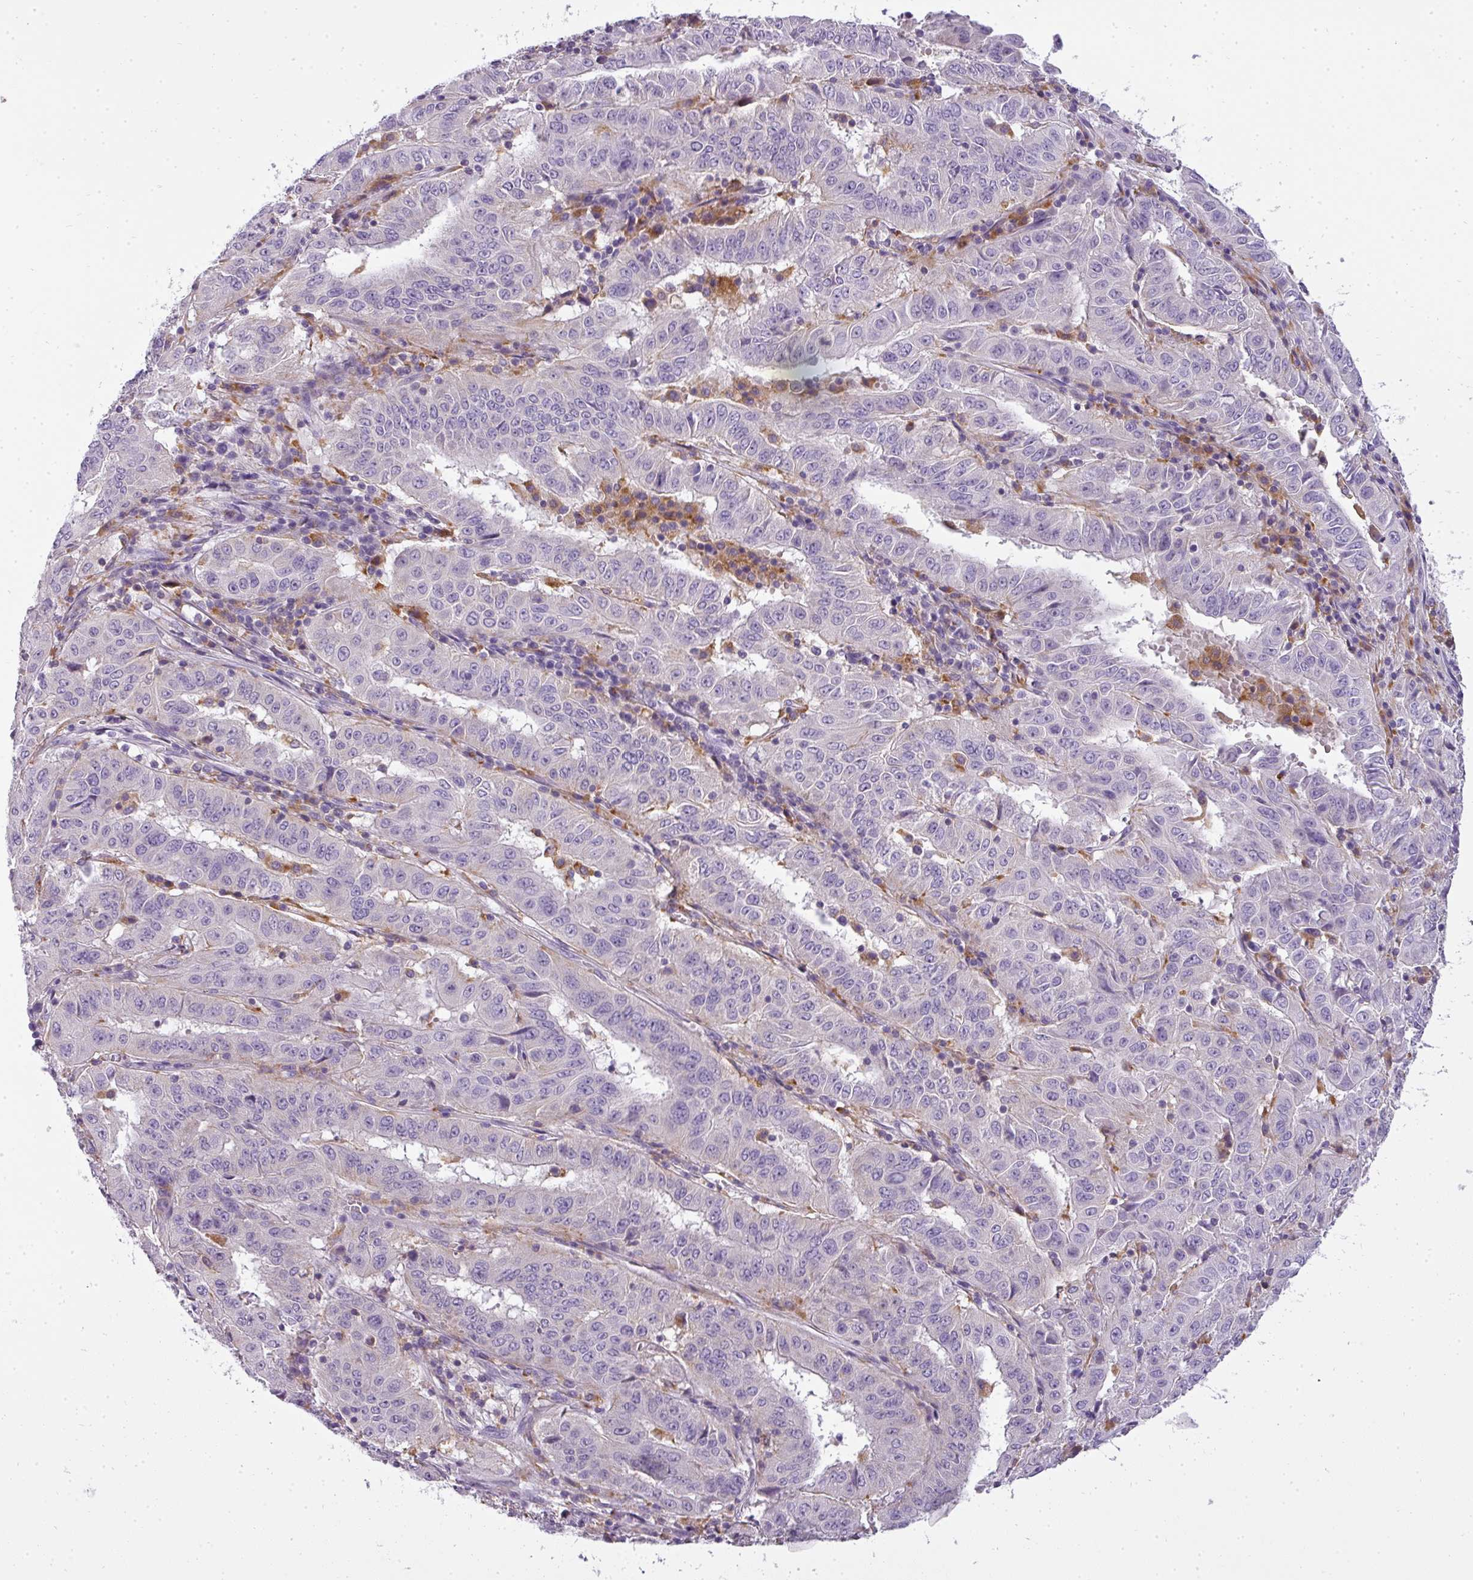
{"staining": {"intensity": "negative", "quantity": "none", "location": "none"}, "tissue": "pancreatic cancer", "cell_type": "Tumor cells", "image_type": "cancer", "snomed": [{"axis": "morphology", "description": "Adenocarcinoma, NOS"}, {"axis": "topography", "description": "Pancreas"}], "caption": "Tumor cells are negative for brown protein staining in adenocarcinoma (pancreatic).", "gene": "ATP6V1D", "patient": {"sex": "male", "age": 63}}